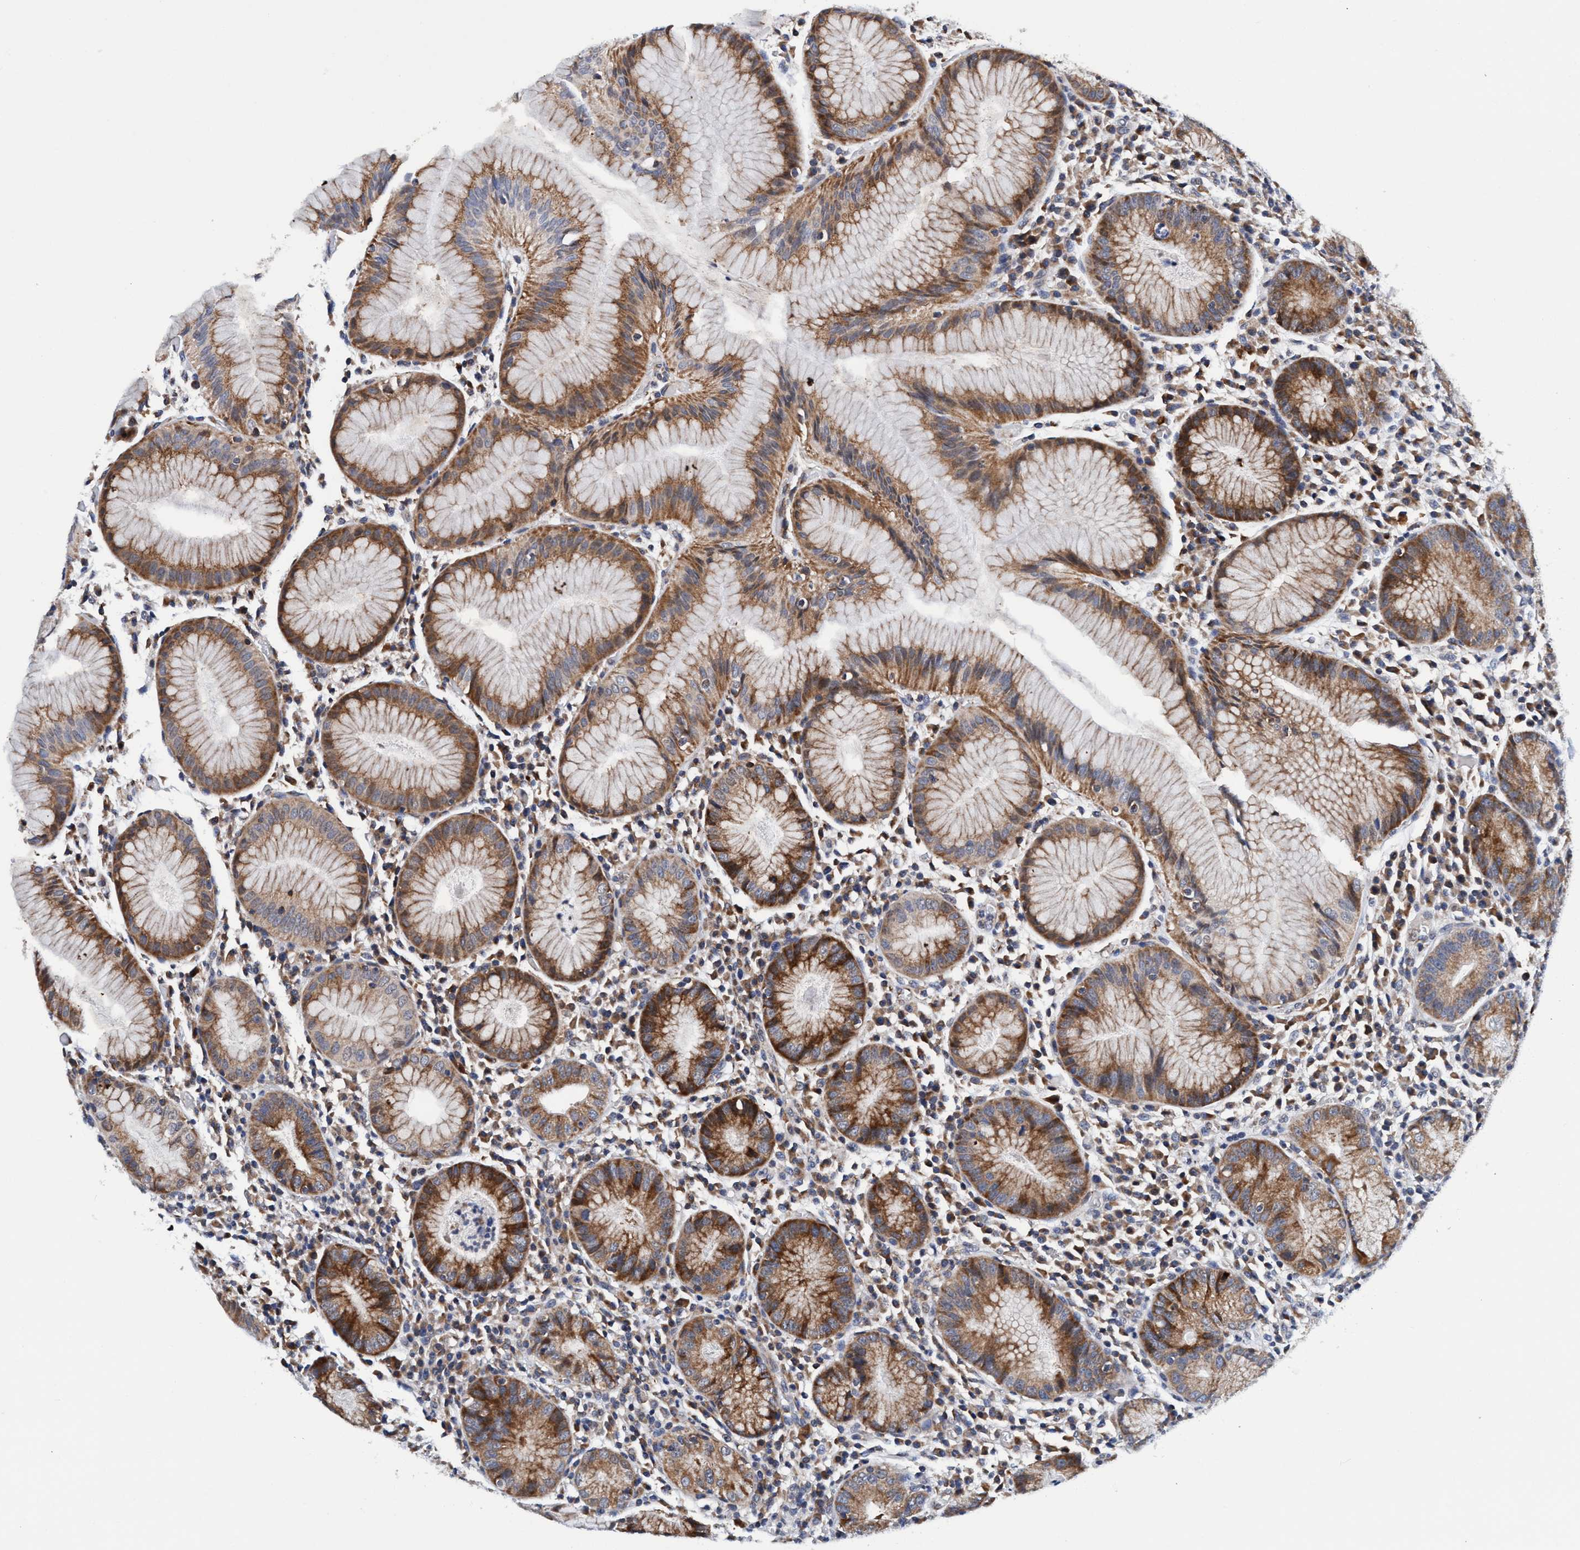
{"staining": {"intensity": "moderate", "quantity": ">75%", "location": "cytoplasmic/membranous"}, "tissue": "stomach", "cell_type": "Glandular cells", "image_type": "normal", "snomed": [{"axis": "morphology", "description": "Normal tissue, NOS"}, {"axis": "topography", "description": "Stomach"}, {"axis": "topography", "description": "Stomach, lower"}], "caption": "Immunohistochemical staining of unremarkable human stomach exhibits moderate cytoplasmic/membranous protein positivity in about >75% of glandular cells.", "gene": "AGAP2", "patient": {"sex": "female", "age": 75}}